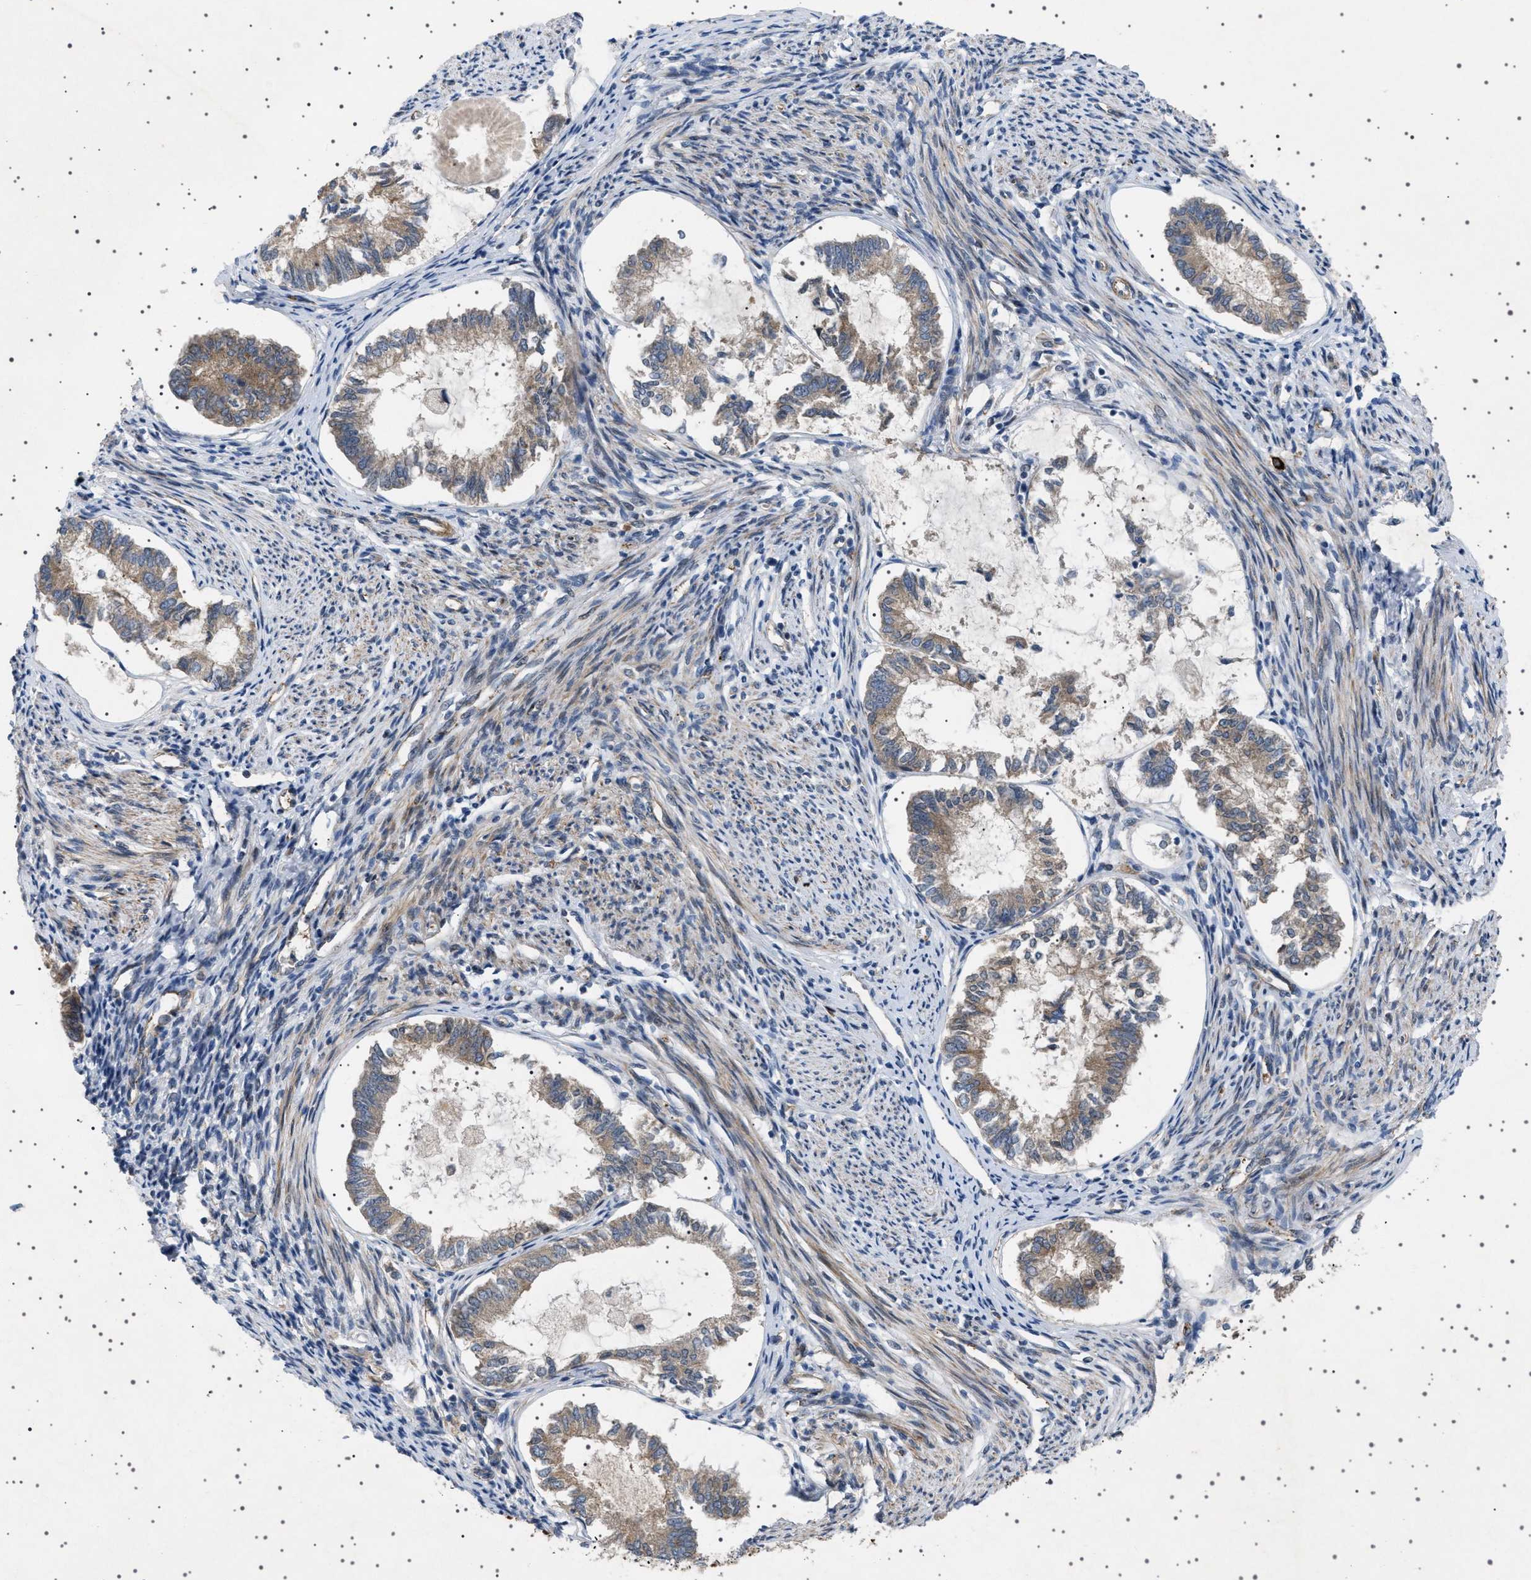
{"staining": {"intensity": "weak", "quantity": ">75%", "location": "cytoplasmic/membranous"}, "tissue": "endometrial cancer", "cell_type": "Tumor cells", "image_type": "cancer", "snomed": [{"axis": "morphology", "description": "Adenocarcinoma, NOS"}, {"axis": "topography", "description": "Endometrium"}], "caption": "This is a micrograph of immunohistochemistry (IHC) staining of endometrial cancer, which shows weak staining in the cytoplasmic/membranous of tumor cells.", "gene": "CCDC186", "patient": {"sex": "female", "age": 86}}